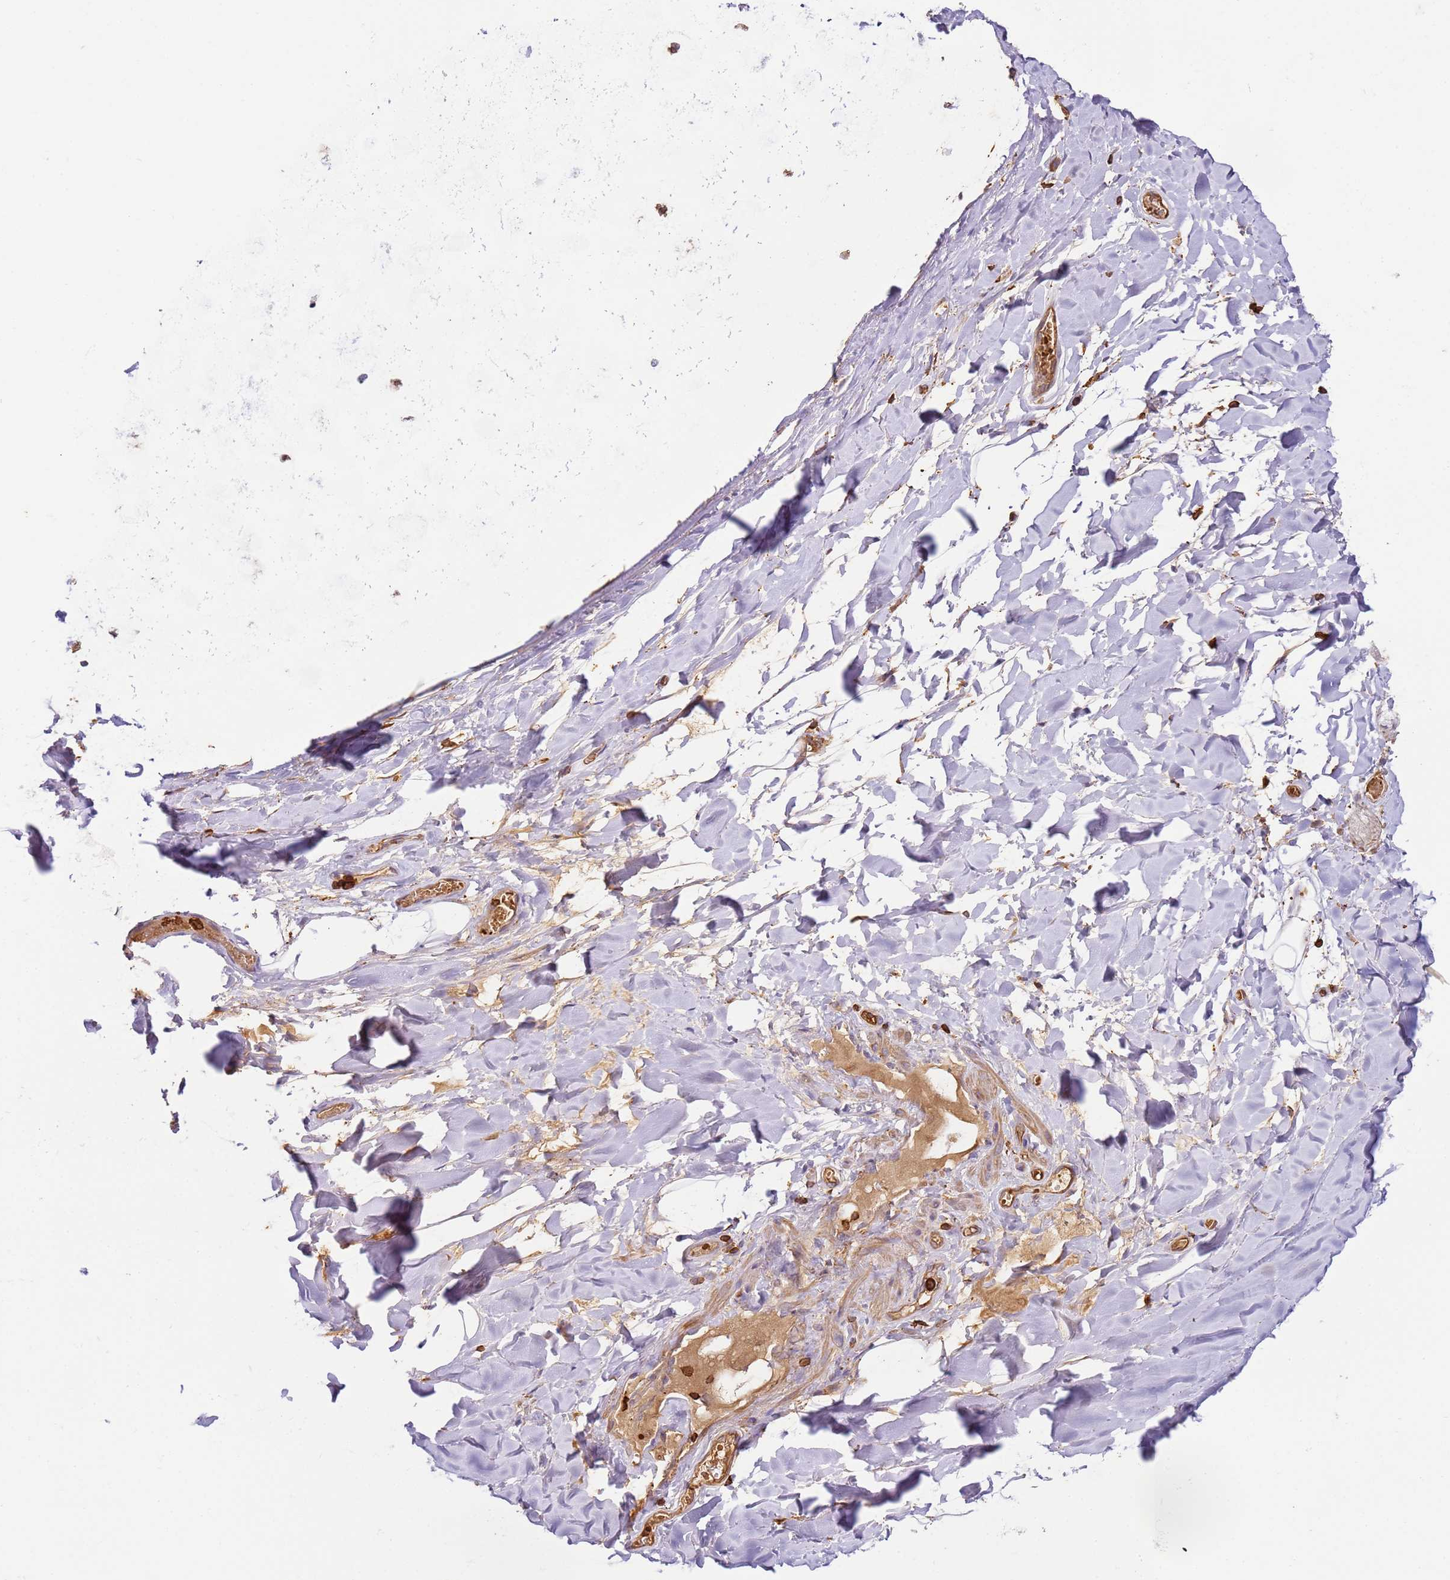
{"staining": {"intensity": "negative", "quantity": "none", "location": "none"}, "tissue": "adipose tissue", "cell_type": "Adipocytes", "image_type": "normal", "snomed": [{"axis": "morphology", "description": "Normal tissue, NOS"}, {"axis": "topography", "description": "Lymph node"}, {"axis": "topography", "description": "Cartilage tissue"}, {"axis": "topography", "description": "Bronchus"}], "caption": "A photomicrograph of human adipose tissue is negative for staining in adipocytes. The staining is performed using DAB (3,3'-diaminobenzidine) brown chromogen with nuclei counter-stained in using hematoxylin.", "gene": "OR6P1", "patient": {"sex": "male", "age": 63}}